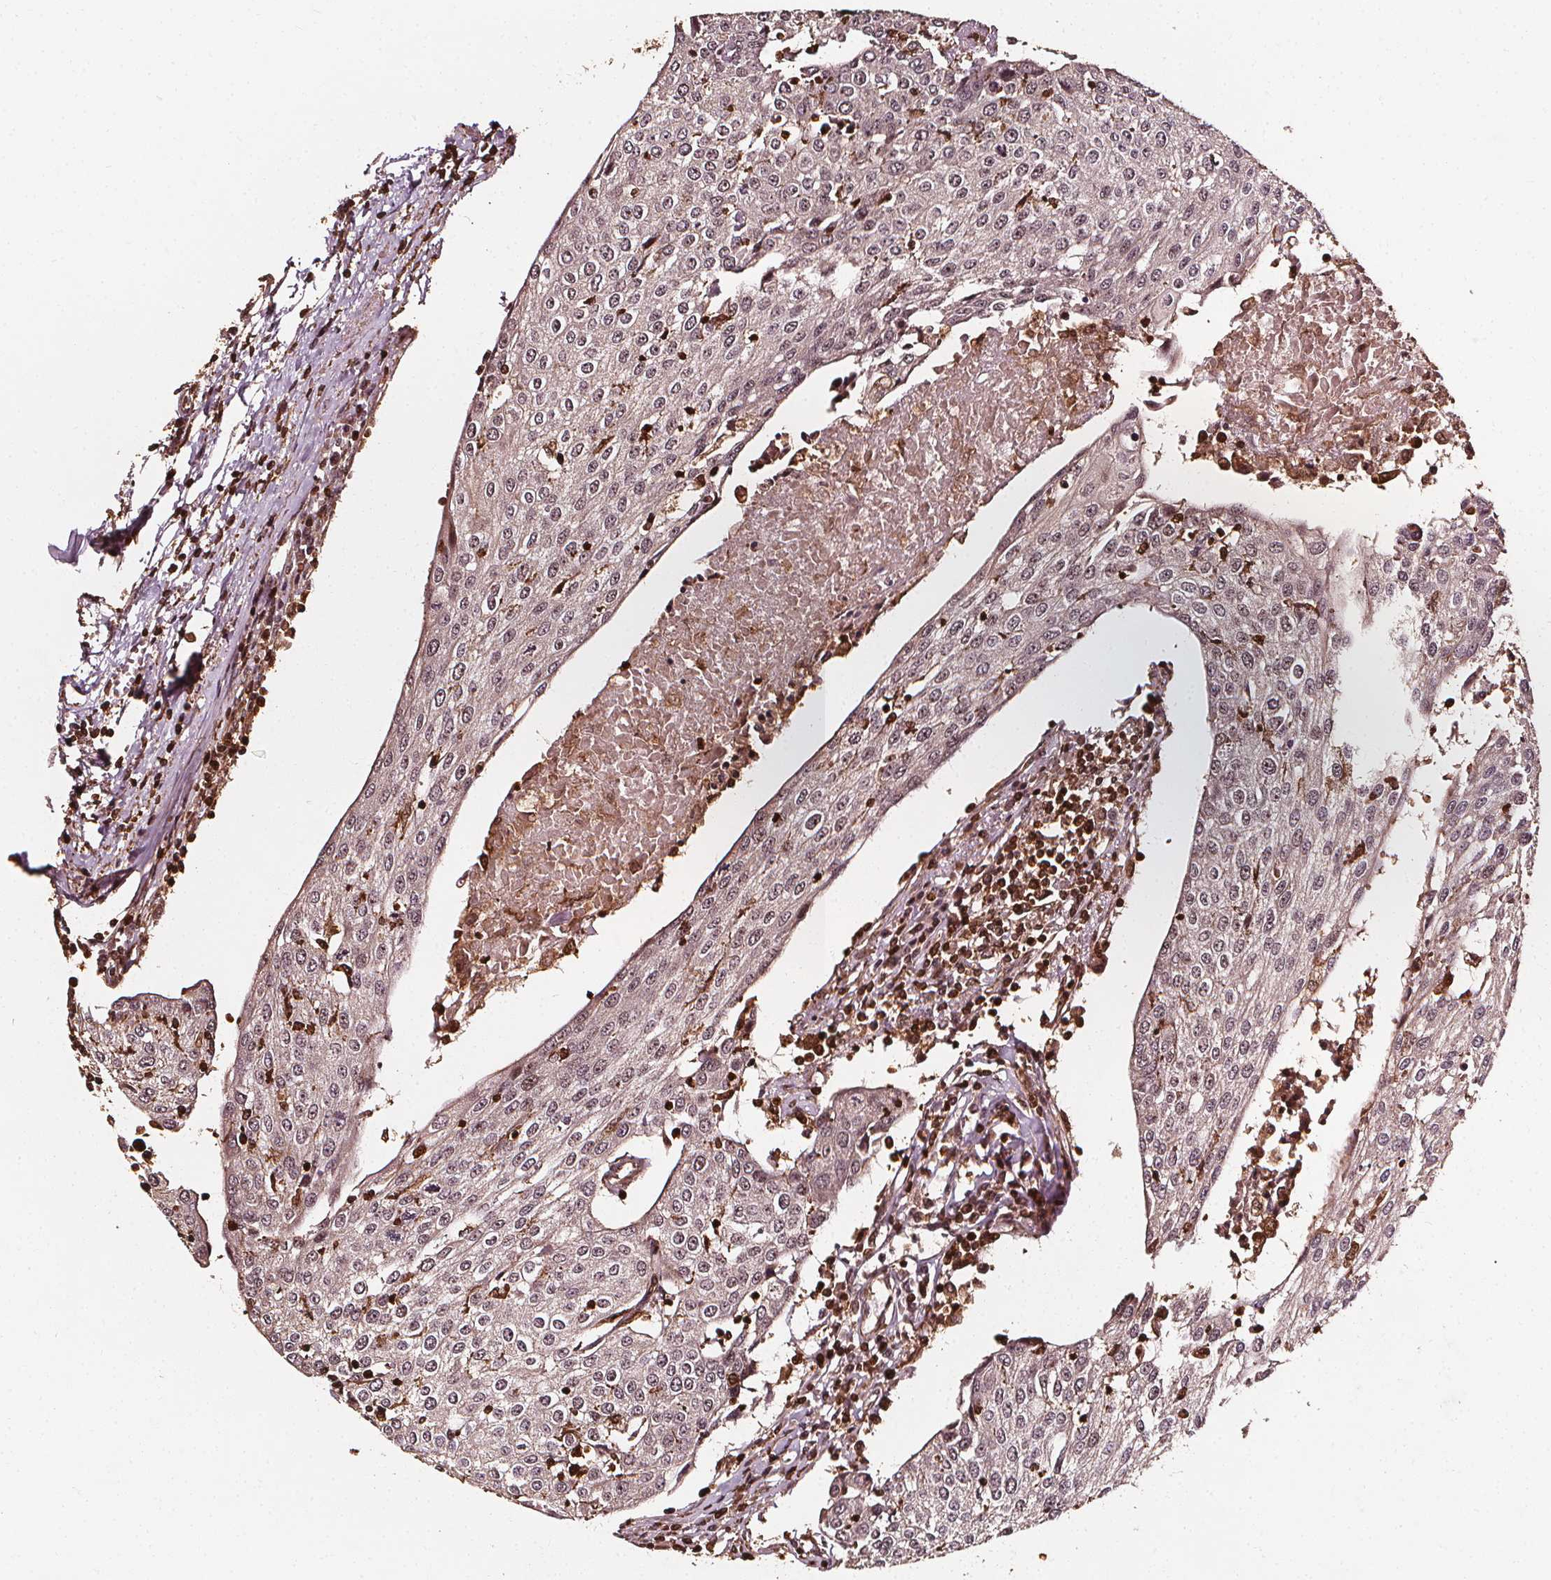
{"staining": {"intensity": "weak", "quantity": ">75%", "location": "nuclear"}, "tissue": "urothelial cancer", "cell_type": "Tumor cells", "image_type": "cancer", "snomed": [{"axis": "morphology", "description": "Urothelial carcinoma, High grade"}, {"axis": "topography", "description": "Urinary bladder"}], "caption": "An immunohistochemistry (IHC) histopathology image of tumor tissue is shown. Protein staining in brown shows weak nuclear positivity in urothelial cancer within tumor cells.", "gene": "EXOSC9", "patient": {"sex": "female", "age": 85}}